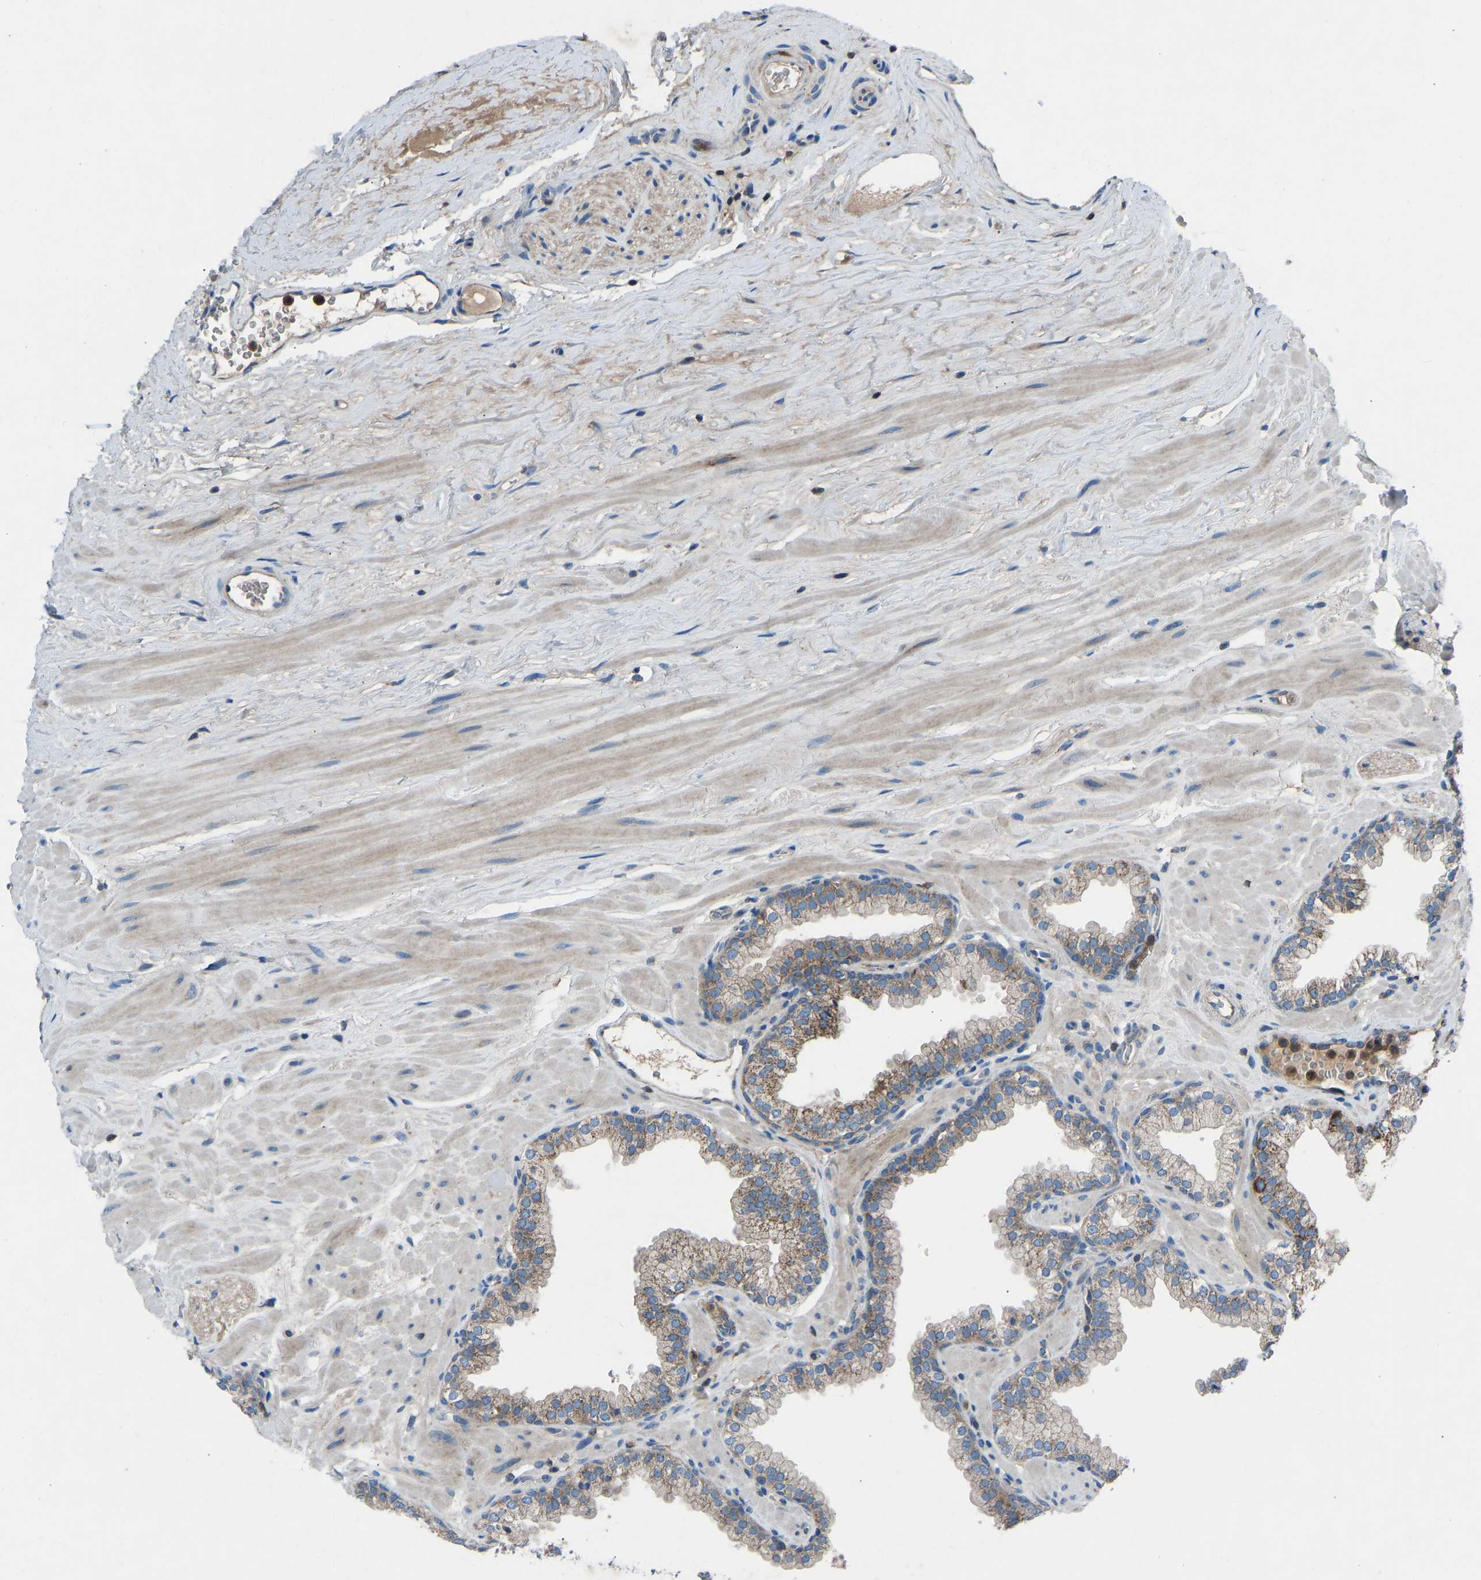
{"staining": {"intensity": "moderate", "quantity": ">75%", "location": "cytoplasmic/membranous"}, "tissue": "prostate", "cell_type": "Glandular cells", "image_type": "normal", "snomed": [{"axis": "morphology", "description": "Normal tissue, NOS"}, {"axis": "morphology", "description": "Urothelial carcinoma, Low grade"}, {"axis": "topography", "description": "Urinary bladder"}, {"axis": "topography", "description": "Prostate"}], "caption": "Immunohistochemical staining of normal prostate reveals medium levels of moderate cytoplasmic/membranous staining in about >75% of glandular cells.", "gene": "GRK6", "patient": {"sex": "male", "age": 60}}